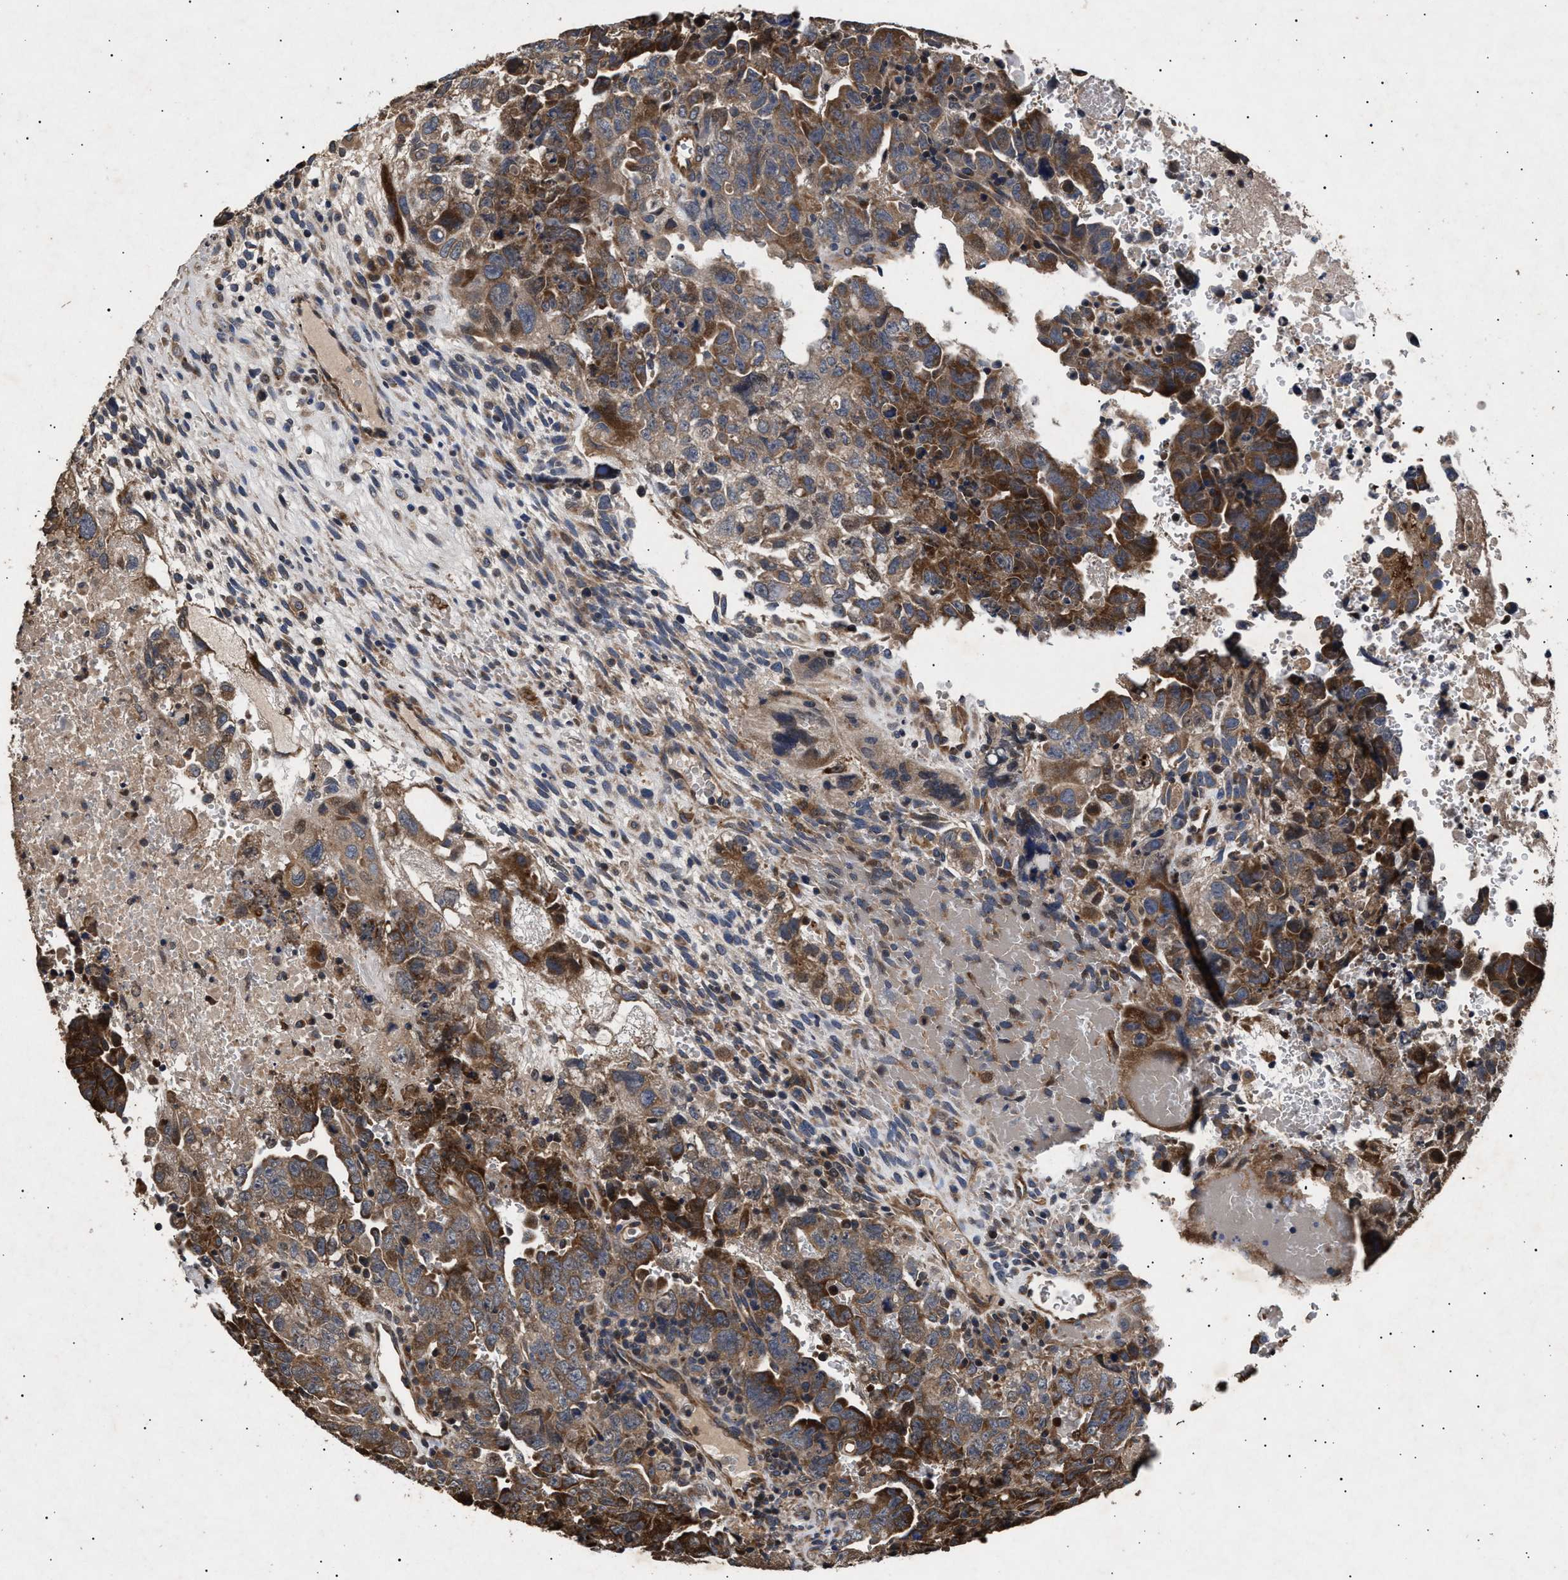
{"staining": {"intensity": "moderate", "quantity": ">75%", "location": "cytoplasmic/membranous"}, "tissue": "testis cancer", "cell_type": "Tumor cells", "image_type": "cancer", "snomed": [{"axis": "morphology", "description": "Carcinoma, Embryonal, NOS"}, {"axis": "topography", "description": "Testis"}], "caption": "Protein expression analysis of human testis cancer (embryonal carcinoma) reveals moderate cytoplasmic/membranous positivity in about >75% of tumor cells.", "gene": "ITGB5", "patient": {"sex": "male", "age": 28}}